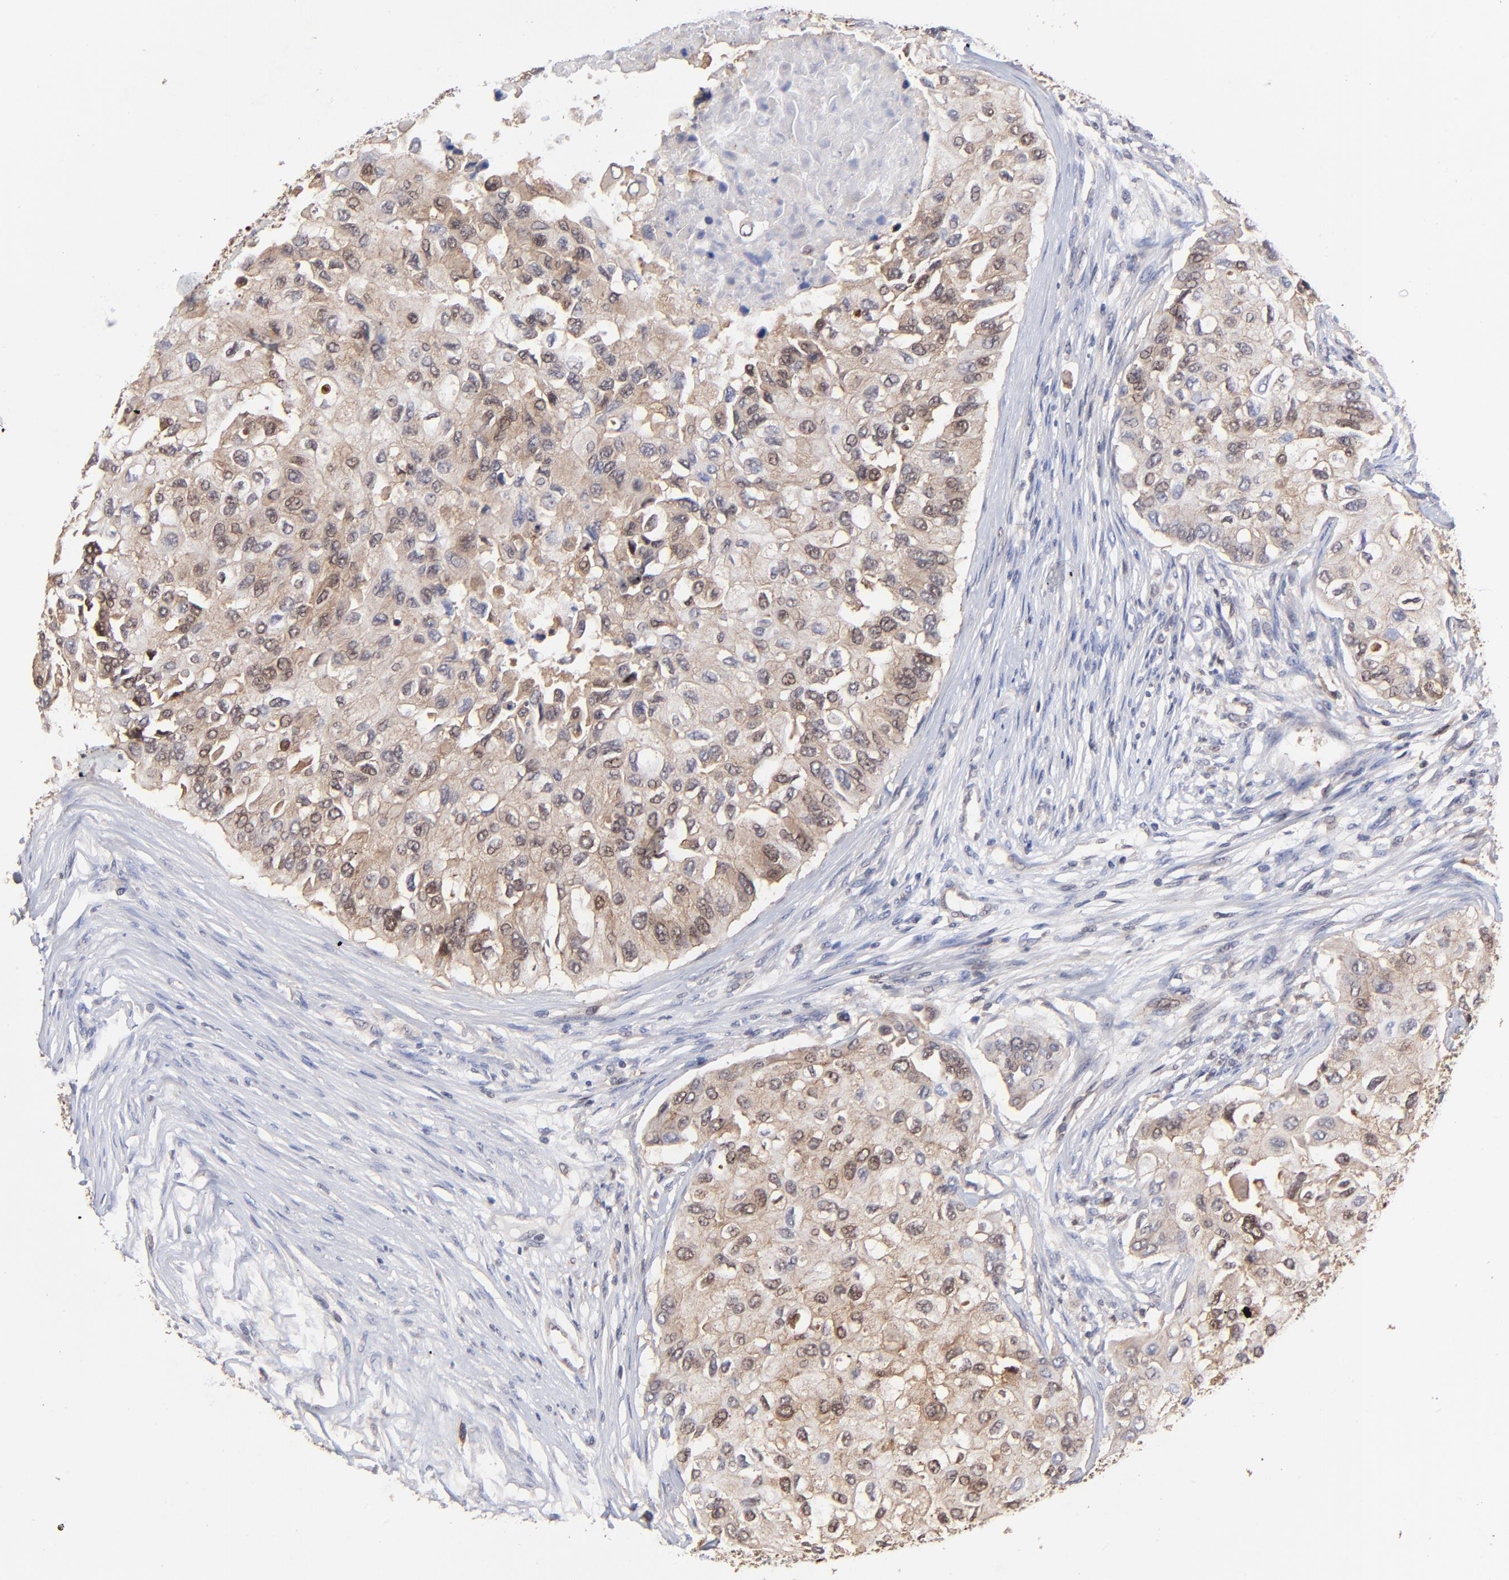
{"staining": {"intensity": "weak", "quantity": ">75%", "location": "cytoplasmic/membranous,nuclear"}, "tissue": "breast cancer", "cell_type": "Tumor cells", "image_type": "cancer", "snomed": [{"axis": "morphology", "description": "Normal tissue, NOS"}, {"axis": "morphology", "description": "Duct carcinoma"}, {"axis": "topography", "description": "Breast"}], "caption": "Breast intraductal carcinoma tissue demonstrates weak cytoplasmic/membranous and nuclear positivity in approximately >75% of tumor cells, visualized by immunohistochemistry. (DAB IHC with brightfield microscopy, high magnification).", "gene": "DCTPP1", "patient": {"sex": "female", "age": 49}}